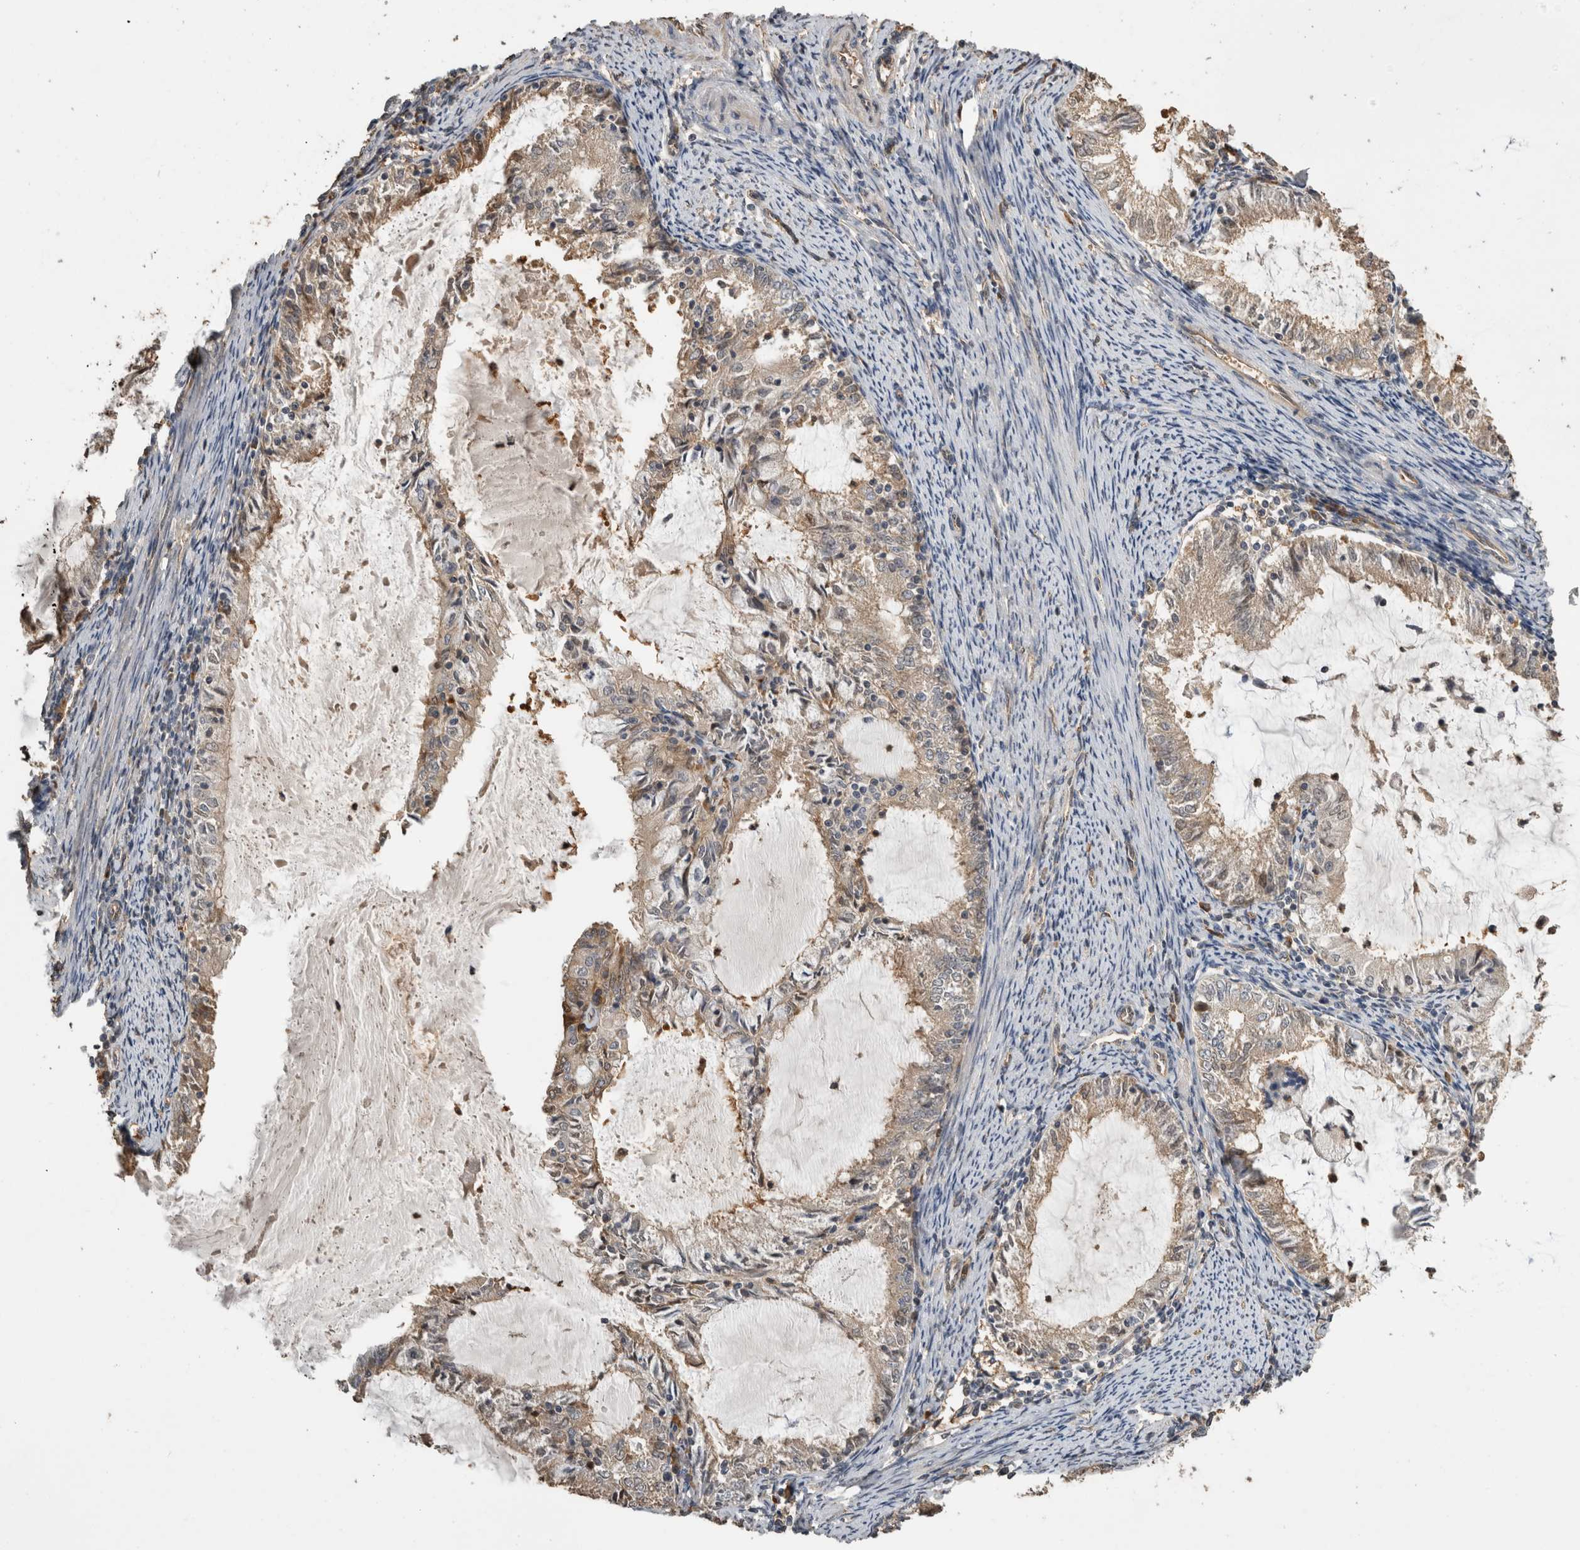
{"staining": {"intensity": "weak", "quantity": ">75%", "location": "cytoplasmic/membranous"}, "tissue": "endometrial cancer", "cell_type": "Tumor cells", "image_type": "cancer", "snomed": [{"axis": "morphology", "description": "Adenocarcinoma, NOS"}, {"axis": "topography", "description": "Endometrium"}], "caption": "This photomicrograph demonstrates IHC staining of human endometrial cancer, with low weak cytoplasmic/membranous staining in about >75% of tumor cells.", "gene": "RHPN1", "patient": {"sex": "female", "age": 57}}